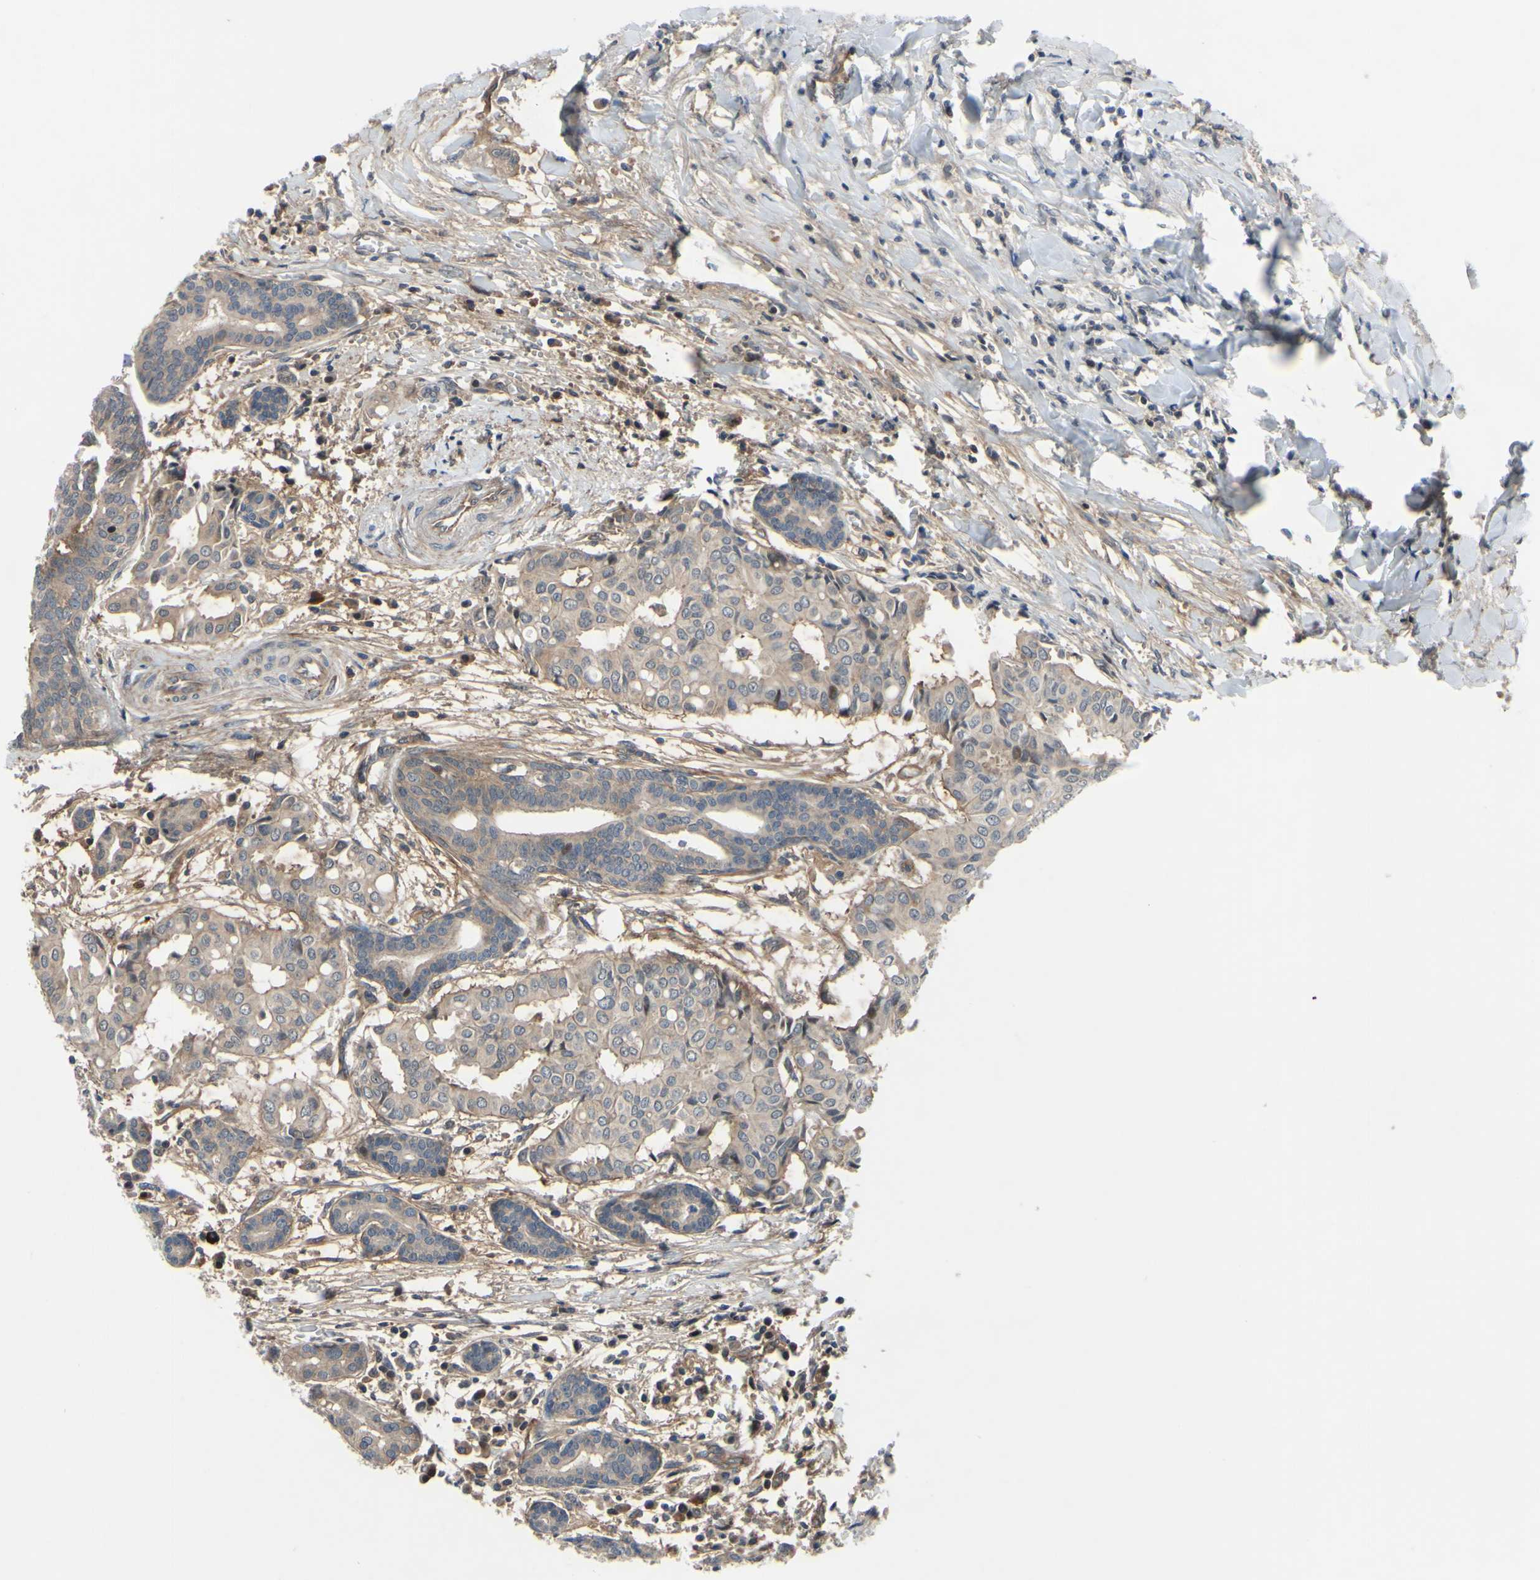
{"staining": {"intensity": "moderate", "quantity": ">75%", "location": "cytoplasmic/membranous"}, "tissue": "head and neck cancer", "cell_type": "Tumor cells", "image_type": "cancer", "snomed": [{"axis": "morphology", "description": "Adenocarcinoma, NOS"}, {"axis": "topography", "description": "Salivary gland"}, {"axis": "topography", "description": "Head-Neck"}], "caption": "Immunohistochemistry (IHC) of human head and neck cancer (adenocarcinoma) shows medium levels of moderate cytoplasmic/membranous staining in about >75% of tumor cells.", "gene": "COMMD9", "patient": {"sex": "female", "age": 59}}